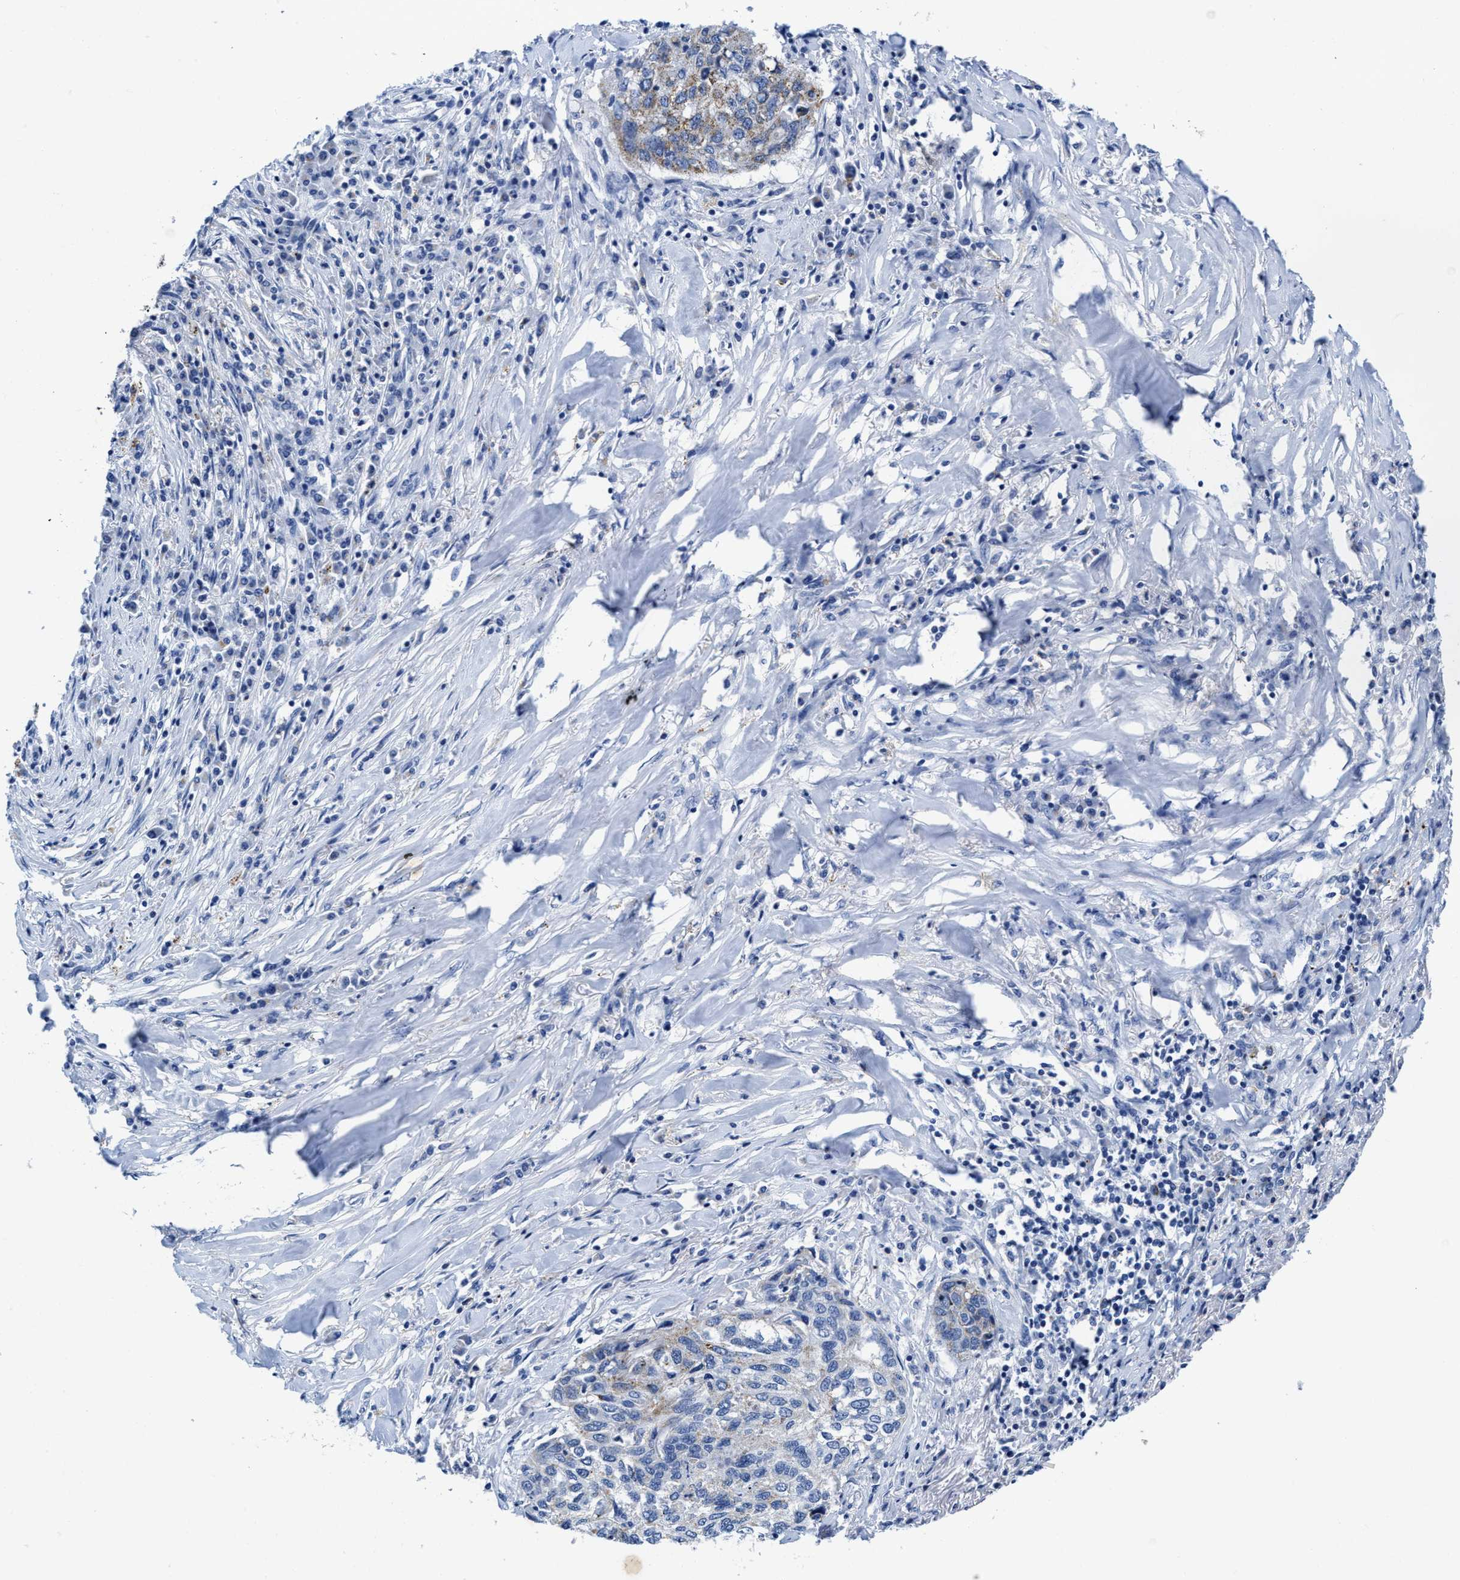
{"staining": {"intensity": "weak", "quantity": "<25%", "location": "cytoplasmic/membranous"}, "tissue": "lung cancer", "cell_type": "Tumor cells", "image_type": "cancer", "snomed": [{"axis": "morphology", "description": "Squamous cell carcinoma, NOS"}, {"axis": "topography", "description": "Lung"}], "caption": "Tumor cells are negative for brown protein staining in lung cancer (squamous cell carcinoma).", "gene": "TBRG4", "patient": {"sex": "female", "age": 63}}